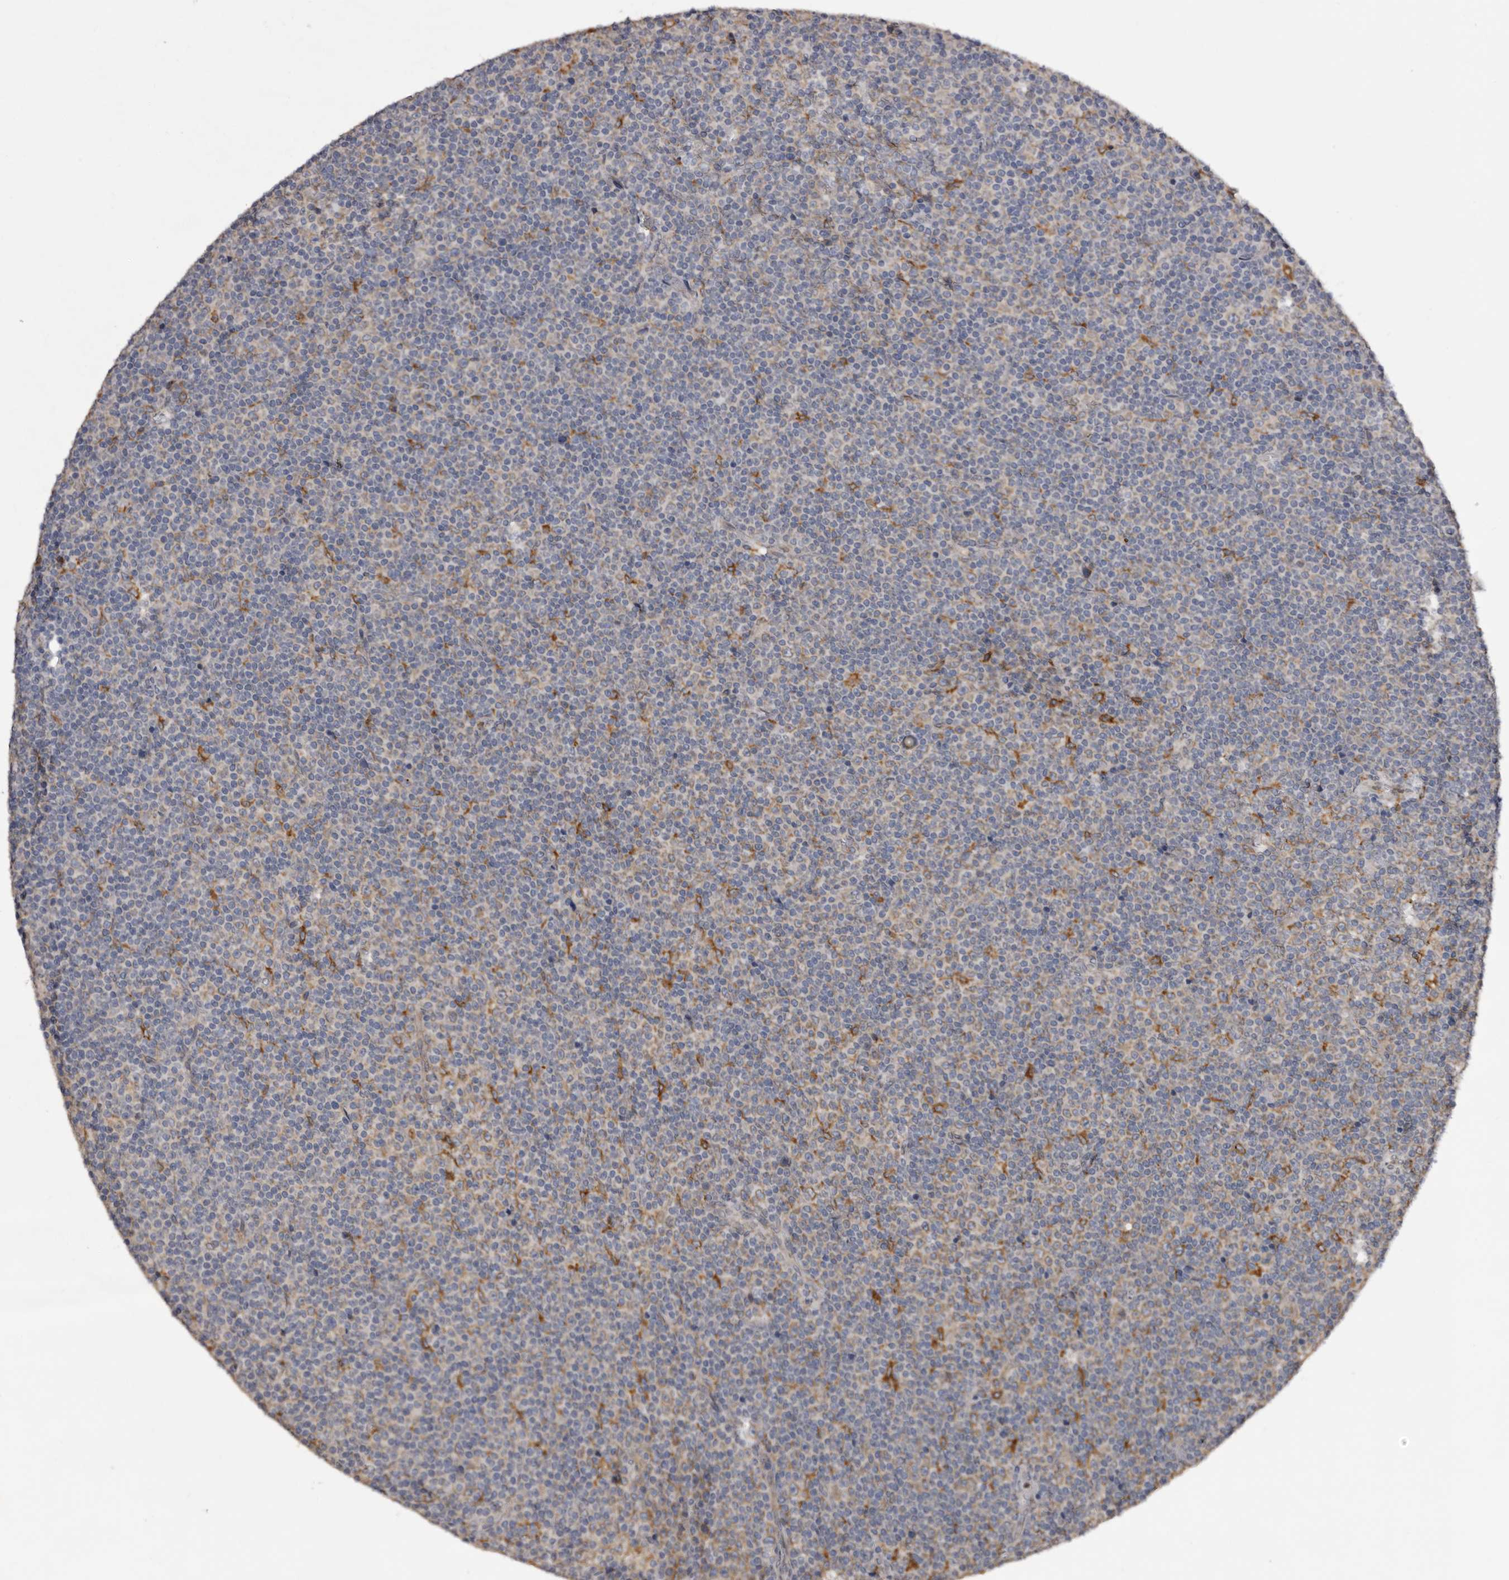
{"staining": {"intensity": "negative", "quantity": "none", "location": "none"}, "tissue": "lymphoma", "cell_type": "Tumor cells", "image_type": "cancer", "snomed": [{"axis": "morphology", "description": "Malignant lymphoma, non-Hodgkin's type, Low grade"}, {"axis": "topography", "description": "Lymph node"}], "caption": "An IHC histopathology image of low-grade malignant lymphoma, non-Hodgkin's type is shown. There is no staining in tumor cells of low-grade malignant lymphoma, non-Hodgkin's type. Brightfield microscopy of IHC stained with DAB (3,3'-diaminobenzidine) (brown) and hematoxylin (blue), captured at high magnification.", "gene": "INKA2", "patient": {"sex": "female", "age": 67}}